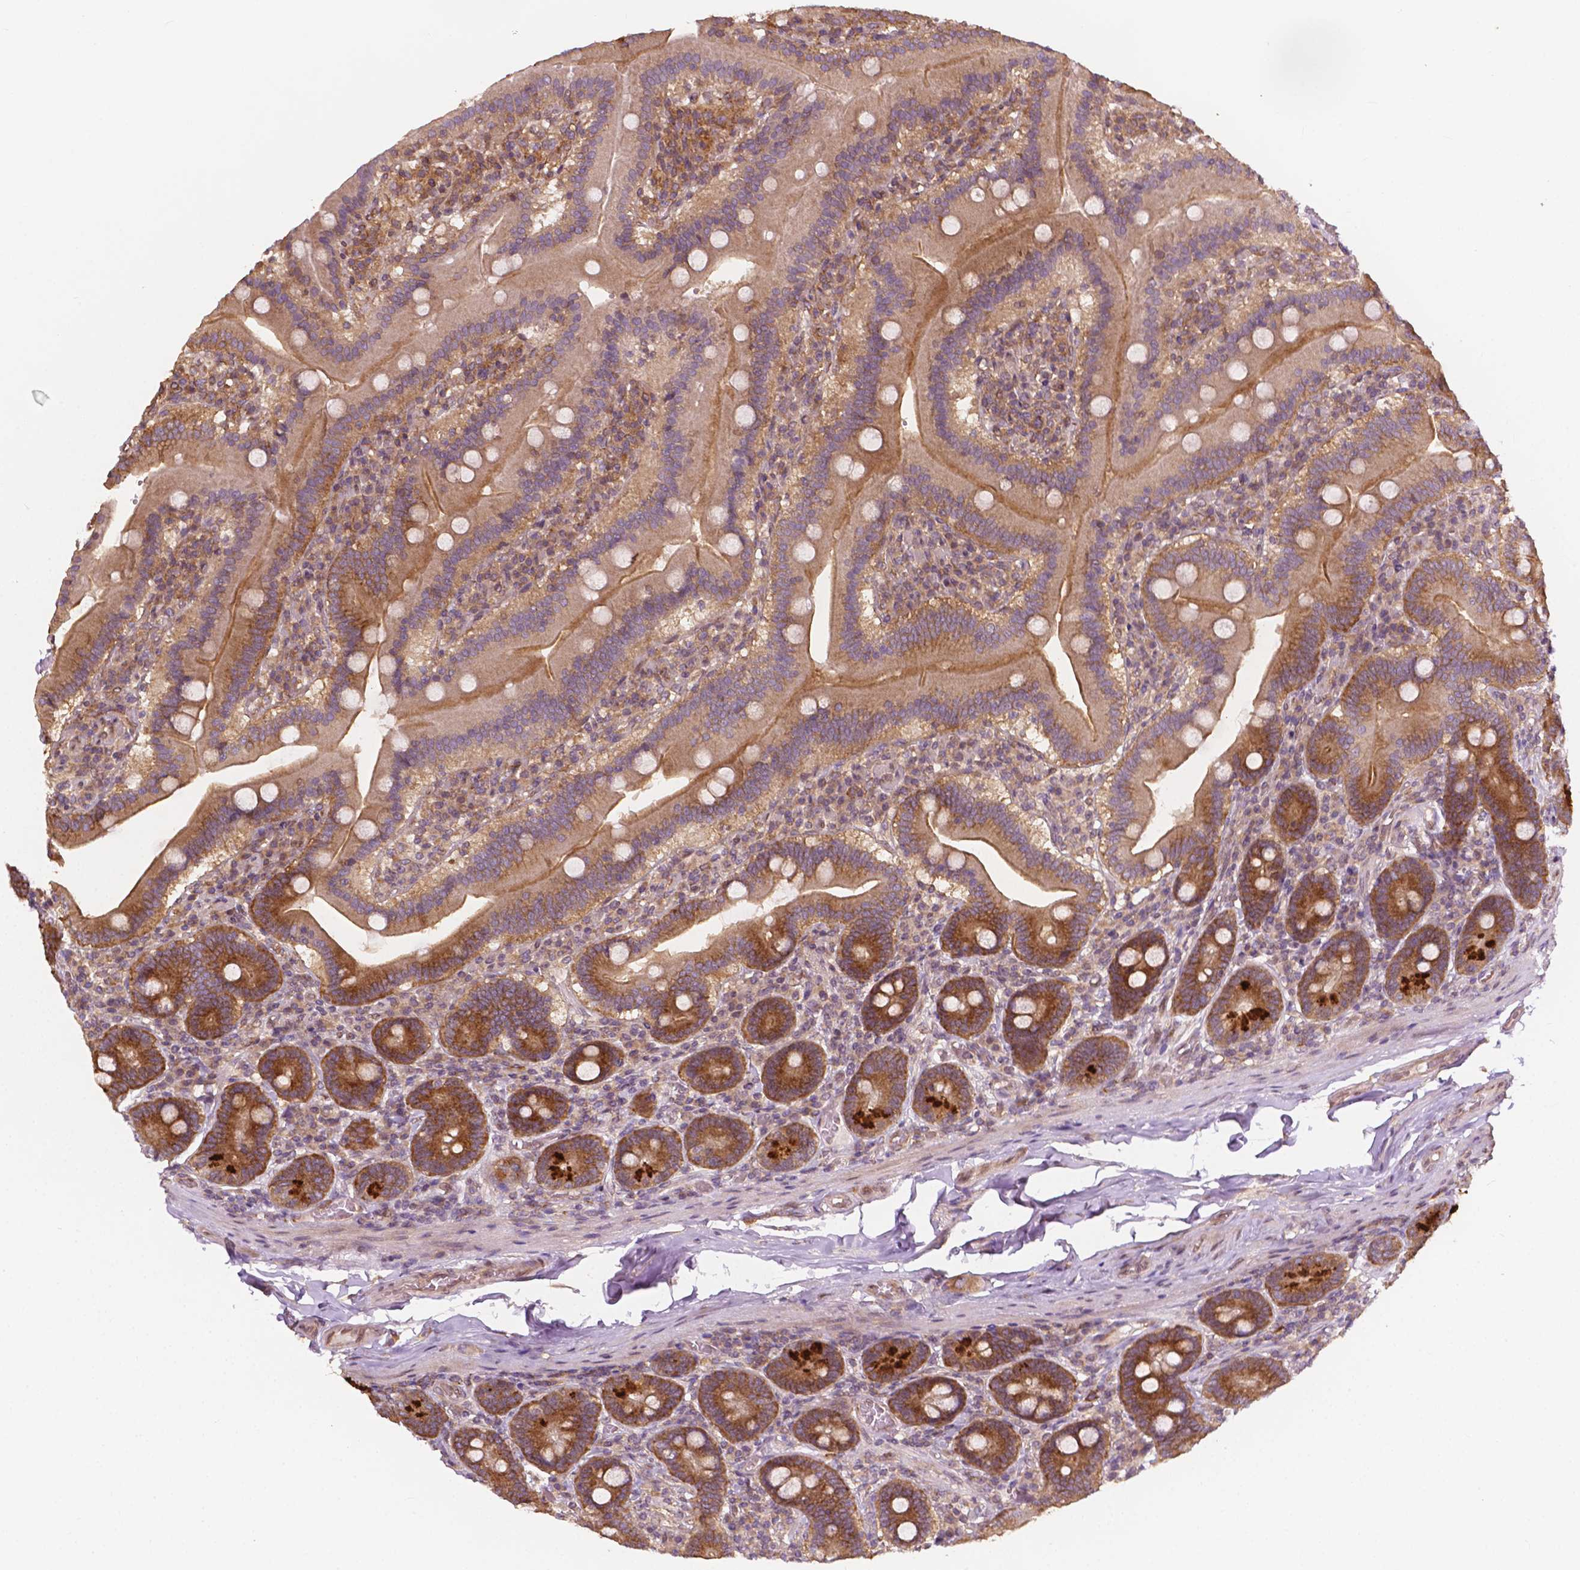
{"staining": {"intensity": "strong", "quantity": "25%-75%", "location": "cytoplasmic/membranous"}, "tissue": "duodenum", "cell_type": "Glandular cells", "image_type": "normal", "snomed": [{"axis": "morphology", "description": "Normal tissue, NOS"}, {"axis": "topography", "description": "Duodenum"}], "caption": "Immunohistochemical staining of normal duodenum demonstrates 25%-75% levels of strong cytoplasmic/membranous protein expression in approximately 25%-75% of glandular cells.", "gene": "G3BP1", "patient": {"sex": "female", "age": 62}}